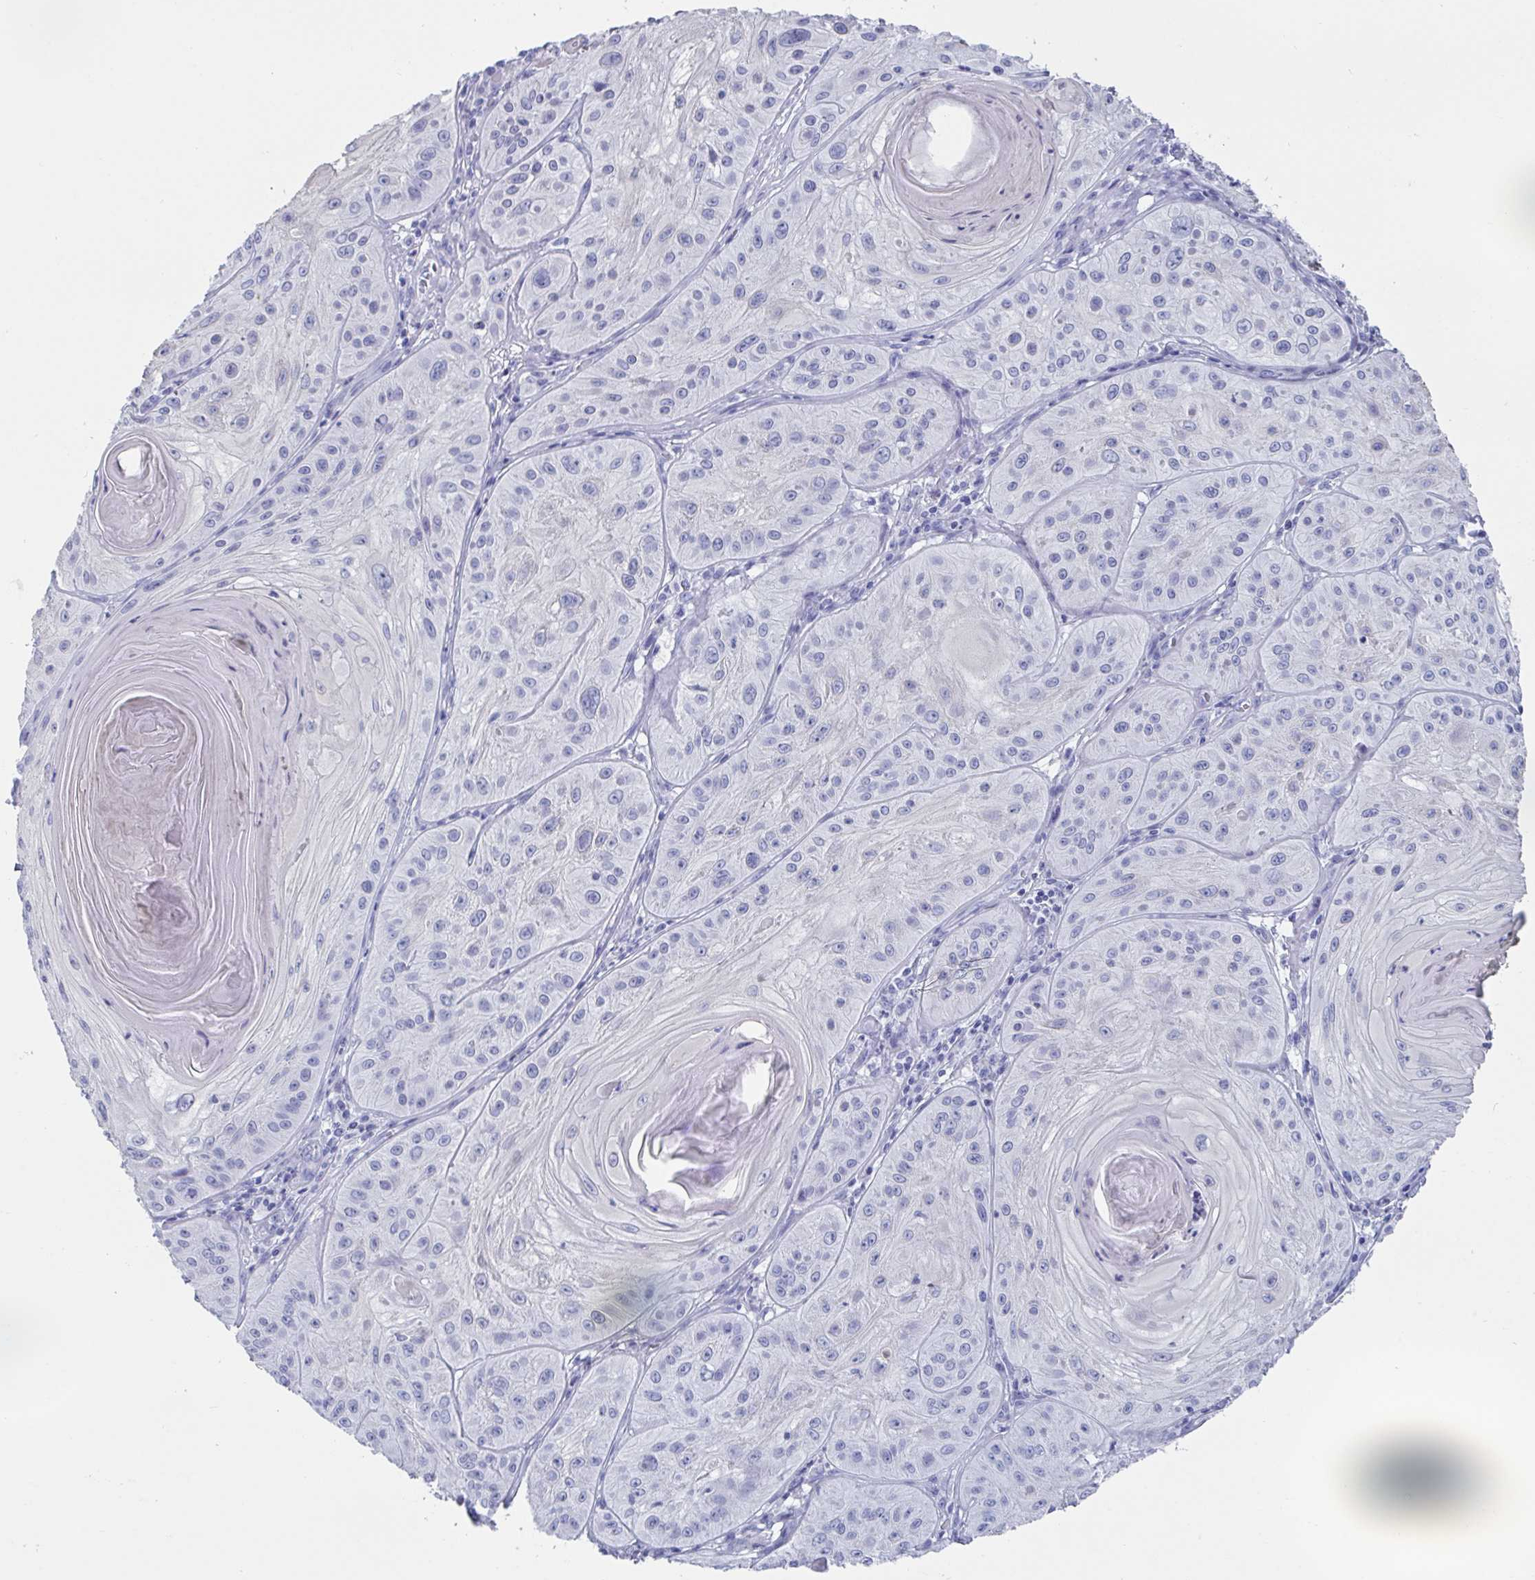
{"staining": {"intensity": "negative", "quantity": "none", "location": "none"}, "tissue": "skin cancer", "cell_type": "Tumor cells", "image_type": "cancer", "snomed": [{"axis": "morphology", "description": "Squamous cell carcinoma, NOS"}, {"axis": "topography", "description": "Skin"}], "caption": "The immunohistochemistry (IHC) micrograph has no significant expression in tumor cells of skin cancer (squamous cell carcinoma) tissue.", "gene": "CDX4", "patient": {"sex": "male", "age": 85}}